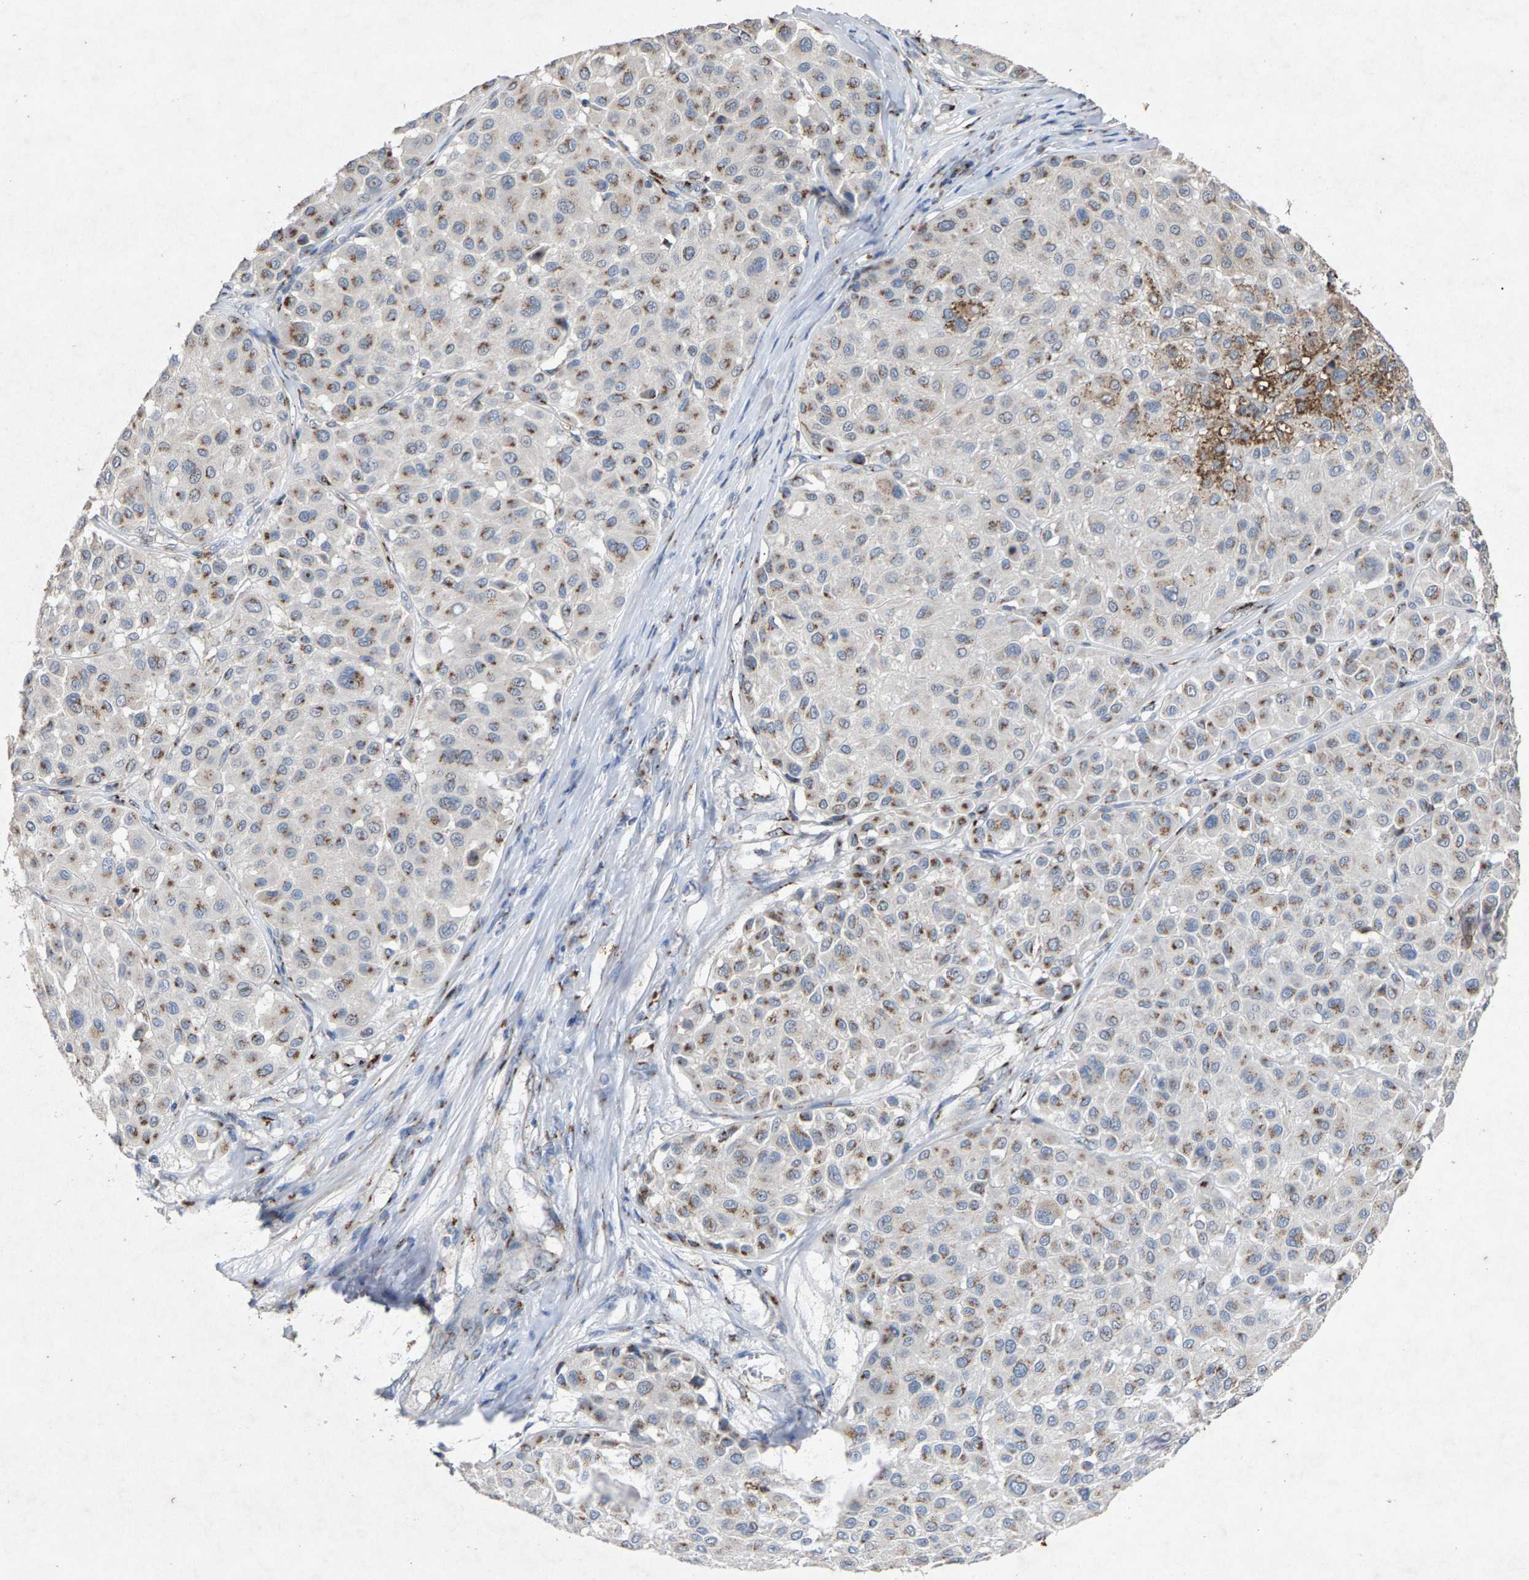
{"staining": {"intensity": "moderate", "quantity": ">75%", "location": "cytoplasmic/membranous"}, "tissue": "melanoma", "cell_type": "Tumor cells", "image_type": "cancer", "snomed": [{"axis": "morphology", "description": "Malignant melanoma, Metastatic site"}, {"axis": "topography", "description": "Soft tissue"}], "caption": "Malignant melanoma (metastatic site) was stained to show a protein in brown. There is medium levels of moderate cytoplasmic/membranous positivity in about >75% of tumor cells.", "gene": "MAN2A1", "patient": {"sex": "male", "age": 41}}